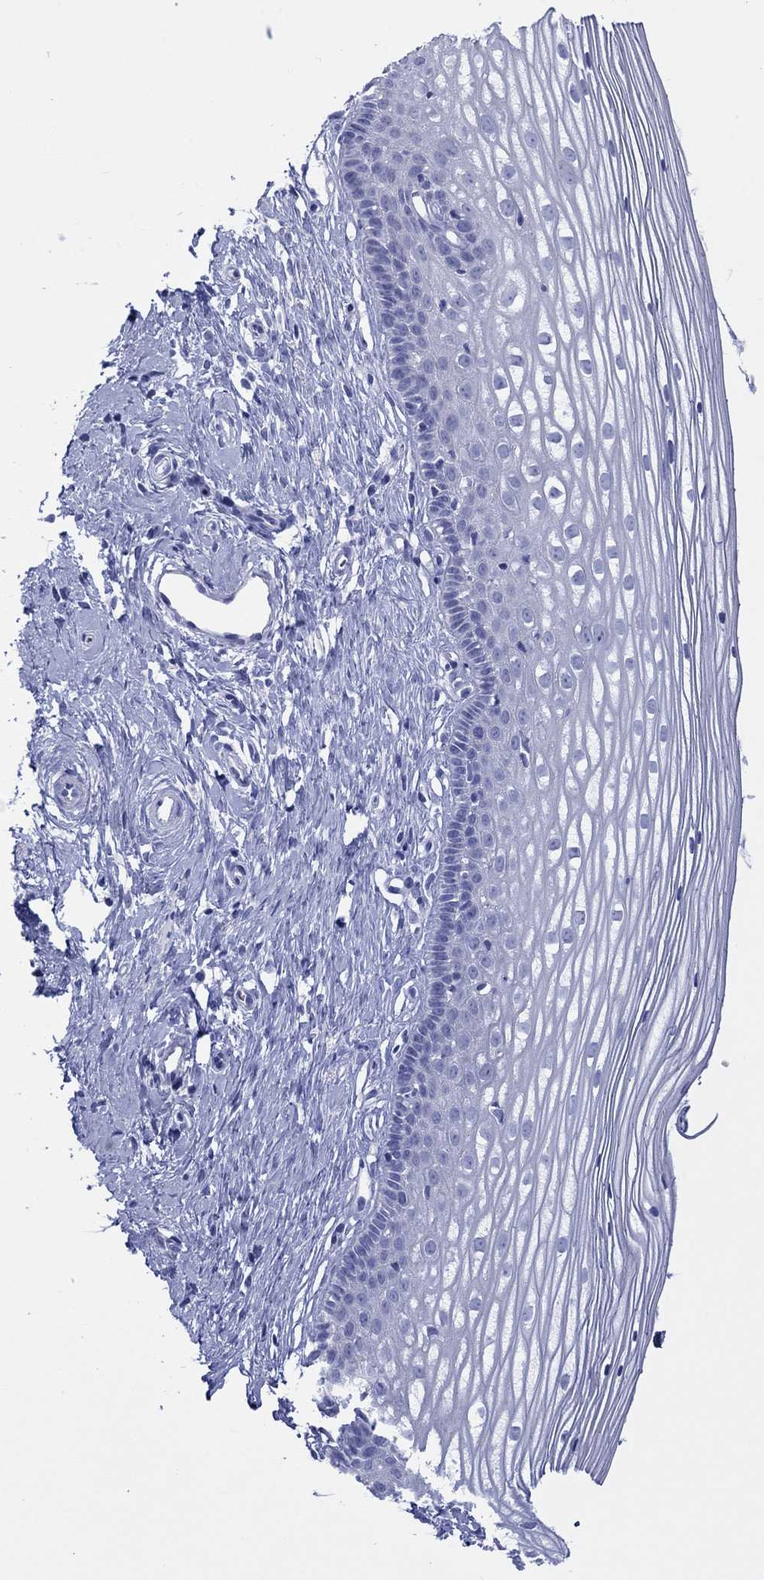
{"staining": {"intensity": "negative", "quantity": "none", "location": "none"}, "tissue": "cervix", "cell_type": "Glandular cells", "image_type": "normal", "snomed": [{"axis": "morphology", "description": "Normal tissue, NOS"}, {"axis": "topography", "description": "Cervix"}], "caption": "An immunohistochemistry photomicrograph of benign cervix is shown. There is no staining in glandular cells of cervix.", "gene": "MLANA", "patient": {"sex": "female", "age": 40}}